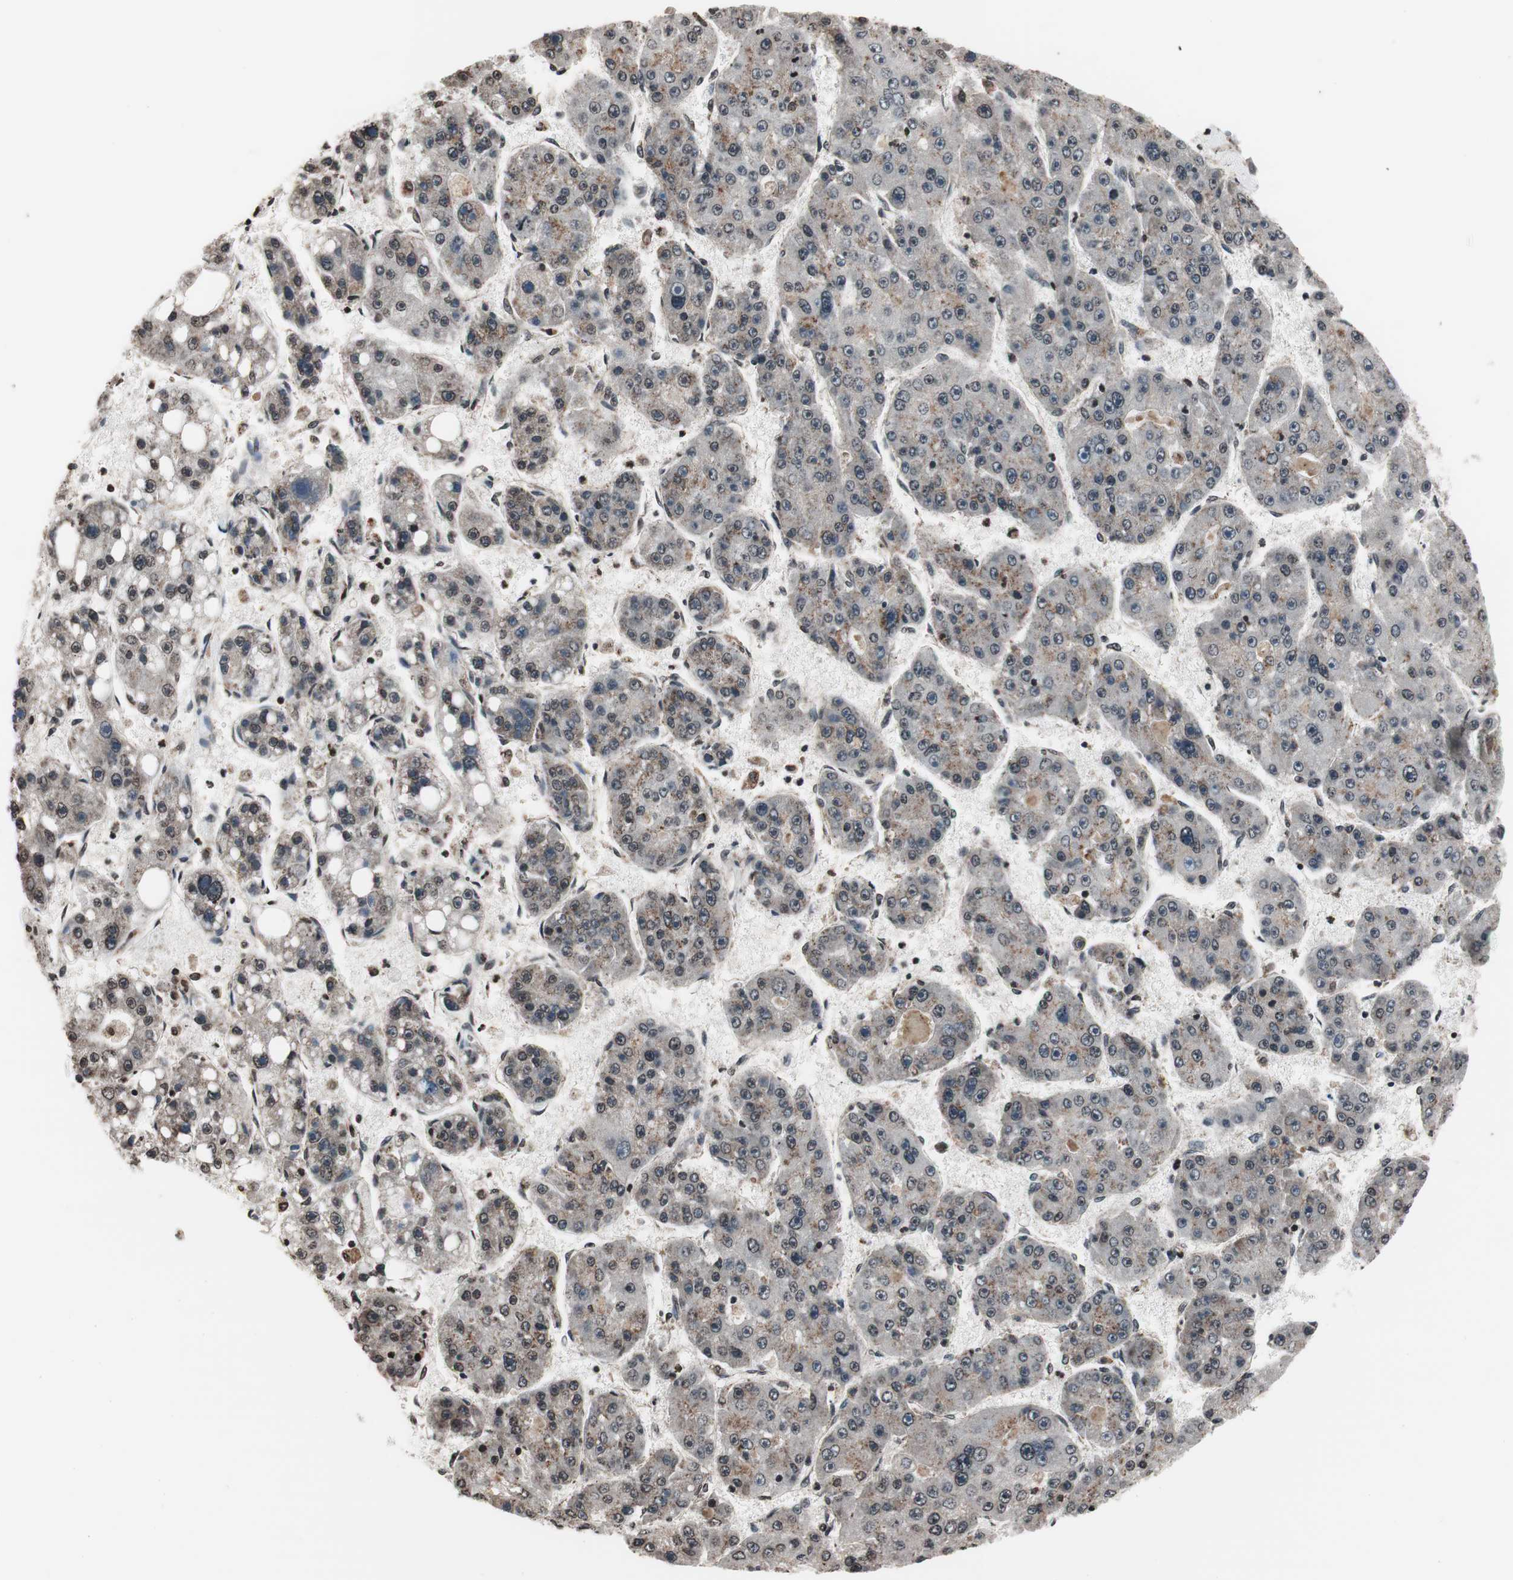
{"staining": {"intensity": "negative", "quantity": "none", "location": "none"}, "tissue": "liver cancer", "cell_type": "Tumor cells", "image_type": "cancer", "snomed": [{"axis": "morphology", "description": "Carcinoma, Hepatocellular, NOS"}, {"axis": "topography", "description": "Liver"}], "caption": "Immunohistochemical staining of human hepatocellular carcinoma (liver) reveals no significant staining in tumor cells.", "gene": "RFC1", "patient": {"sex": "female", "age": 61}}